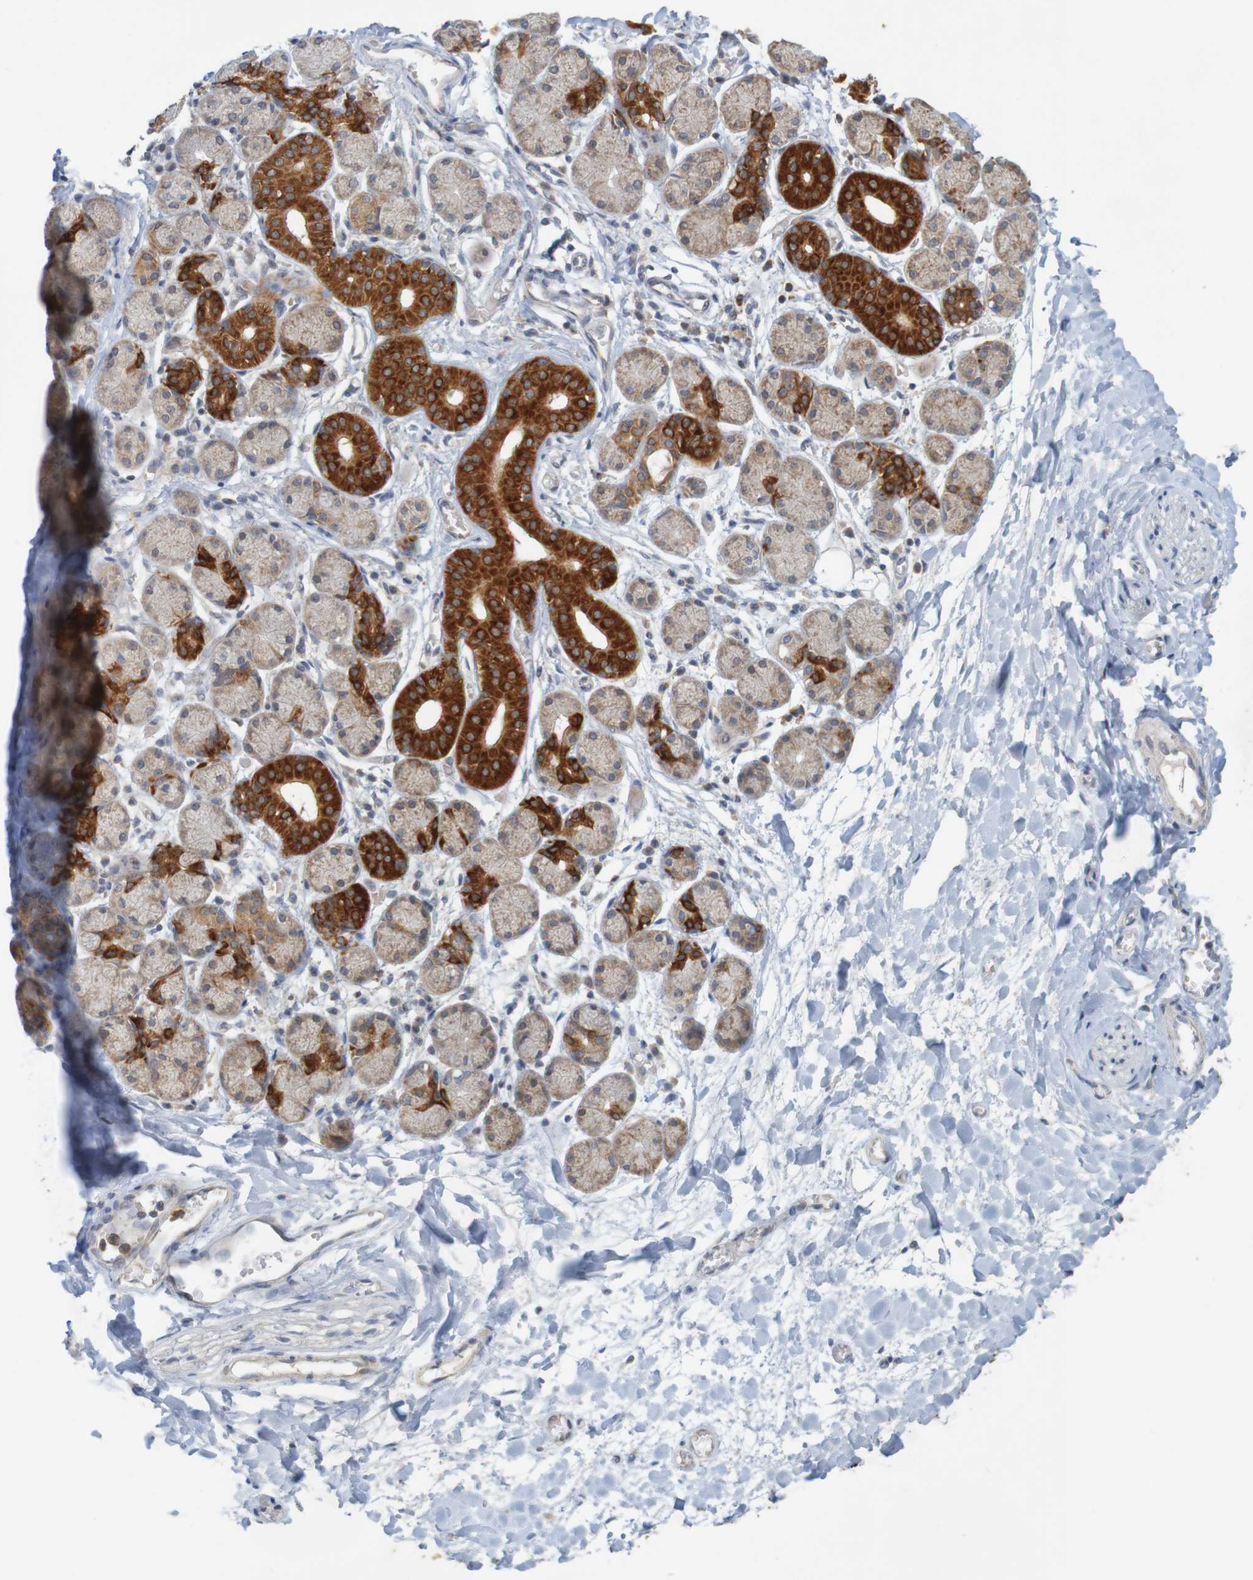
{"staining": {"intensity": "strong", "quantity": "<25%", "location": "cytoplasmic/membranous"}, "tissue": "salivary gland", "cell_type": "Glandular cells", "image_type": "normal", "snomed": [{"axis": "morphology", "description": "Normal tissue, NOS"}, {"axis": "topography", "description": "Salivary gland"}], "caption": "A micrograph showing strong cytoplasmic/membranous staining in approximately <25% of glandular cells in benign salivary gland, as visualized by brown immunohistochemical staining.", "gene": "NAV2", "patient": {"sex": "female", "age": 24}}